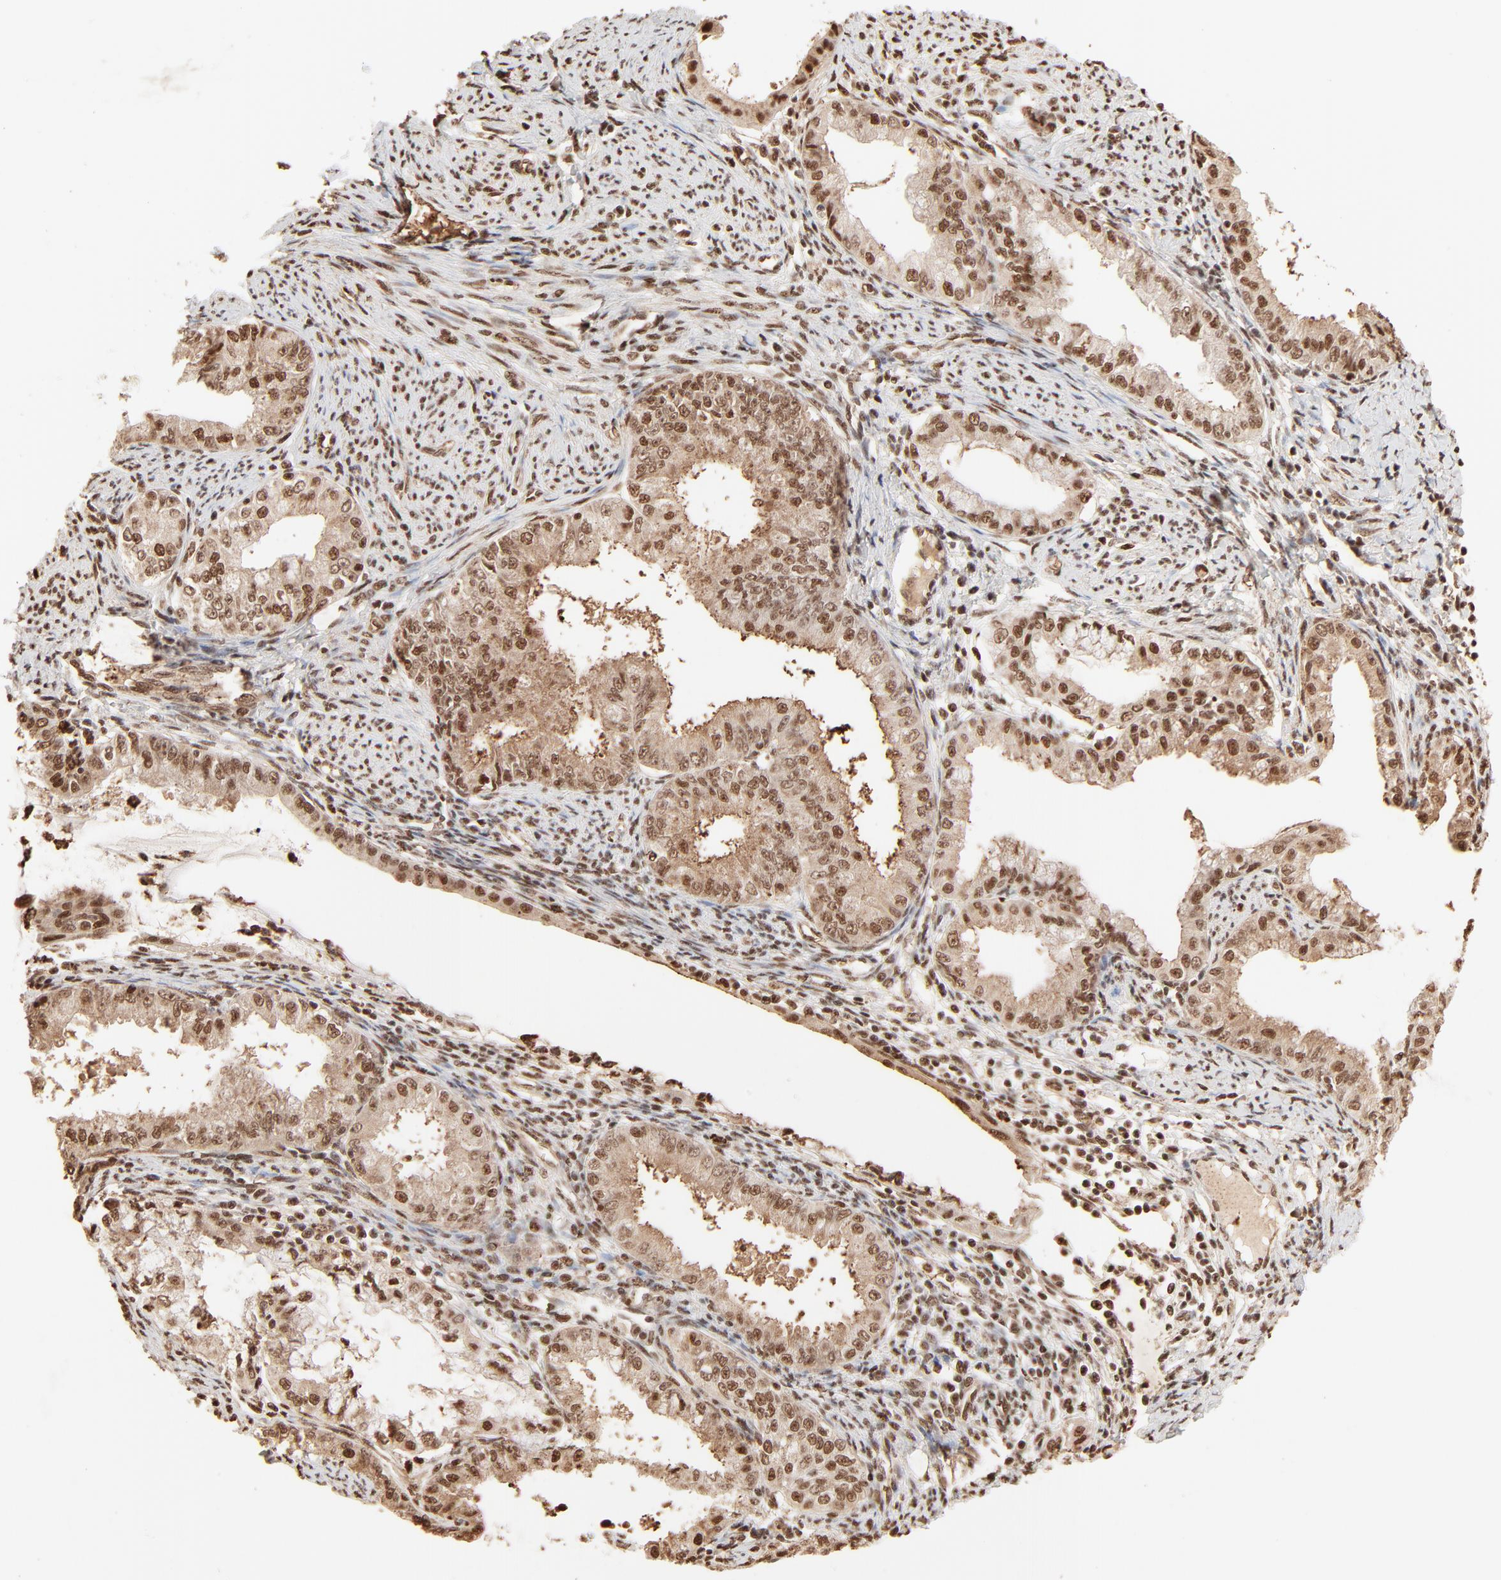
{"staining": {"intensity": "strong", "quantity": ">75%", "location": "cytoplasmic/membranous,nuclear"}, "tissue": "endometrial cancer", "cell_type": "Tumor cells", "image_type": "cancer", "snomed": [{"axis": "morphology", "description": "Adenocarcinoma, NOS"}, {"axis": "topography", "description": "Endometrium"}], "caption": "Endometrial cancer (adenocarcinoma) stained with a protein marker demonstrates strong staining in tumor cells.", "gene": "FAM50A", "patient": {"sex": "female", "age": 76}}